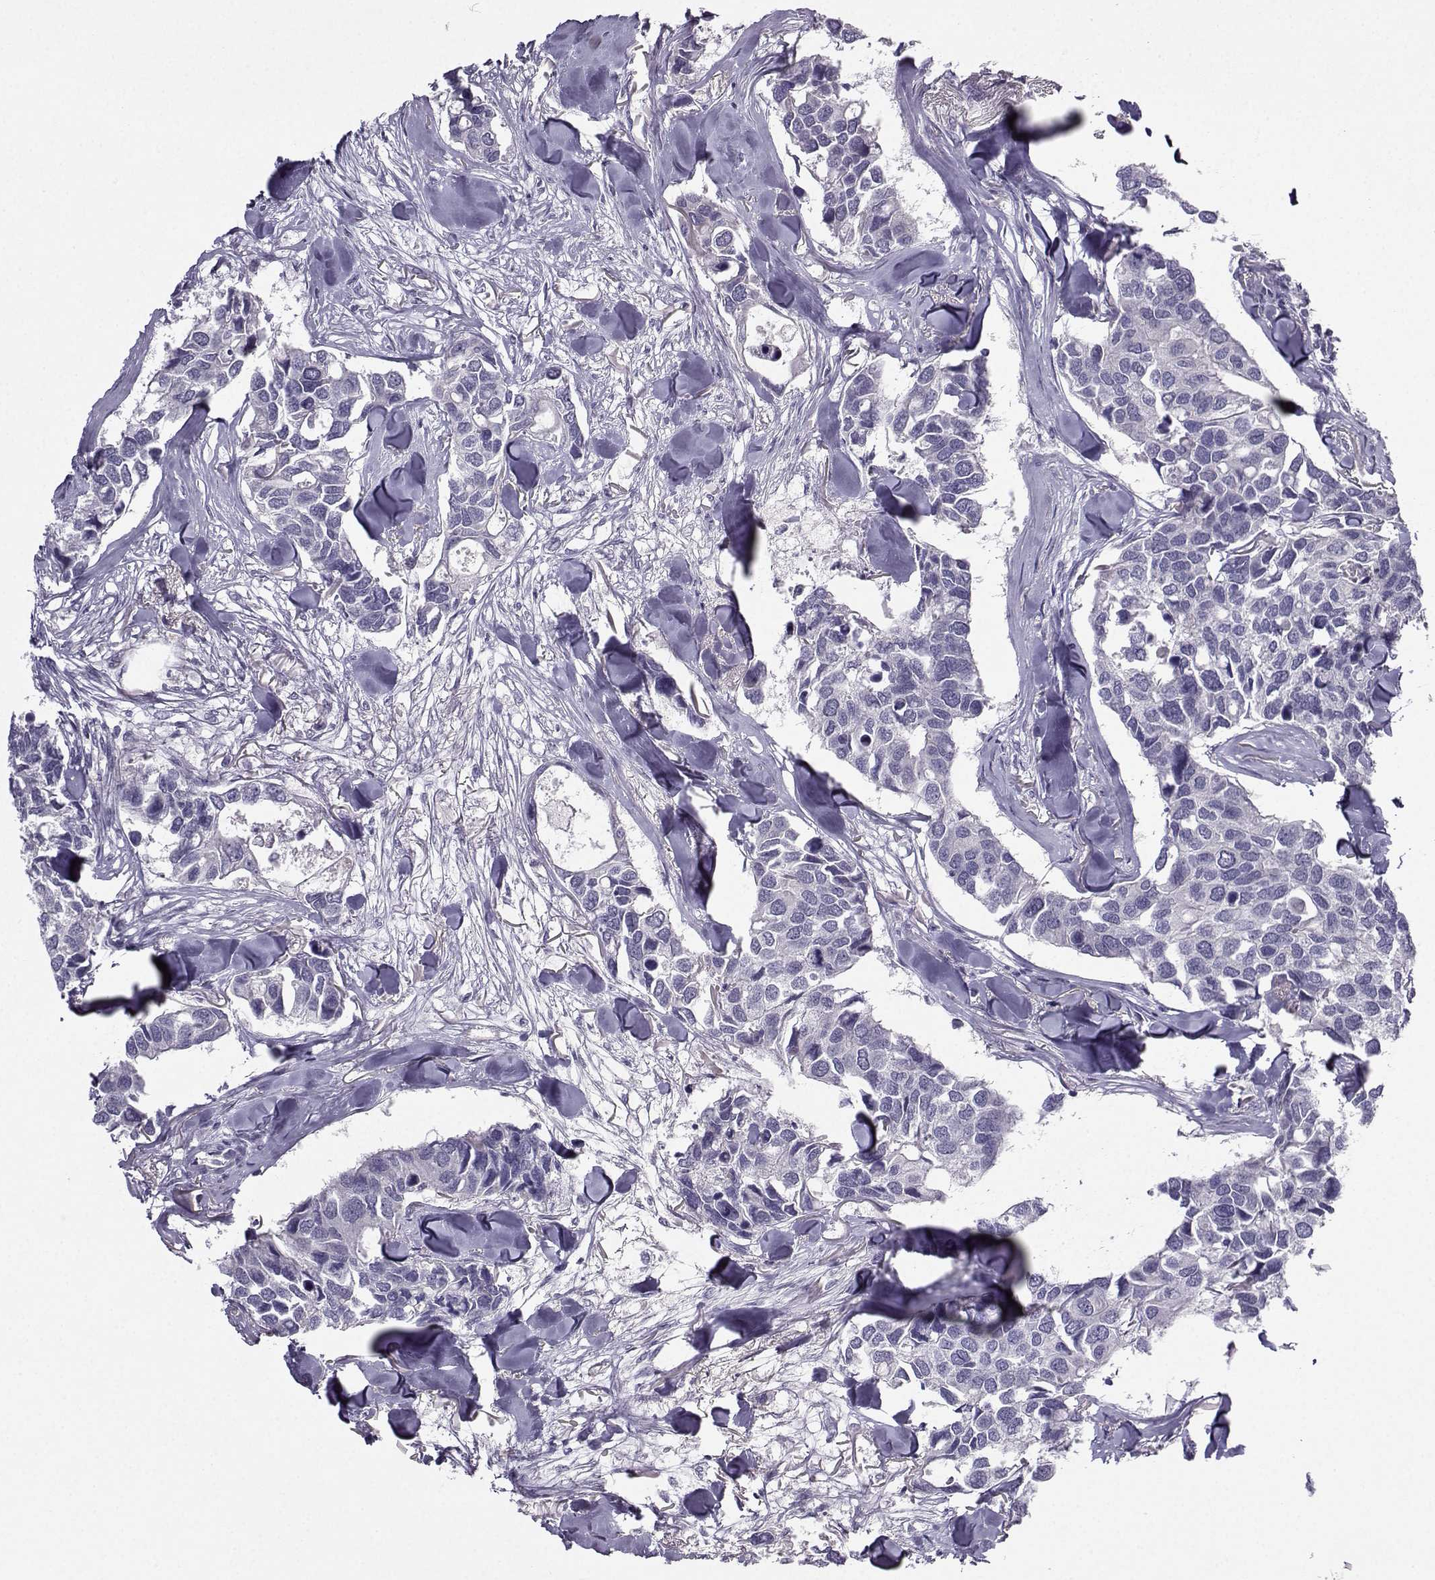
{"staining": {"intensity": "negative", "quantity": "none", "location": "none"}, "tissue": "breast cancer", "cell_type": "Tumor cells", "image_type": "cancer", "snomed": [{"axis": "morphology", "description": "Duct carcinoma"}, {"axis": "topography", "description": "Breast"}], "caption": "Protein analysis of breast cancer (intraductal carcinoma) displays no significant positivity in tumor cells.", "gene": "LIN28A", "patient": {"sex": "female", "age": 83}}